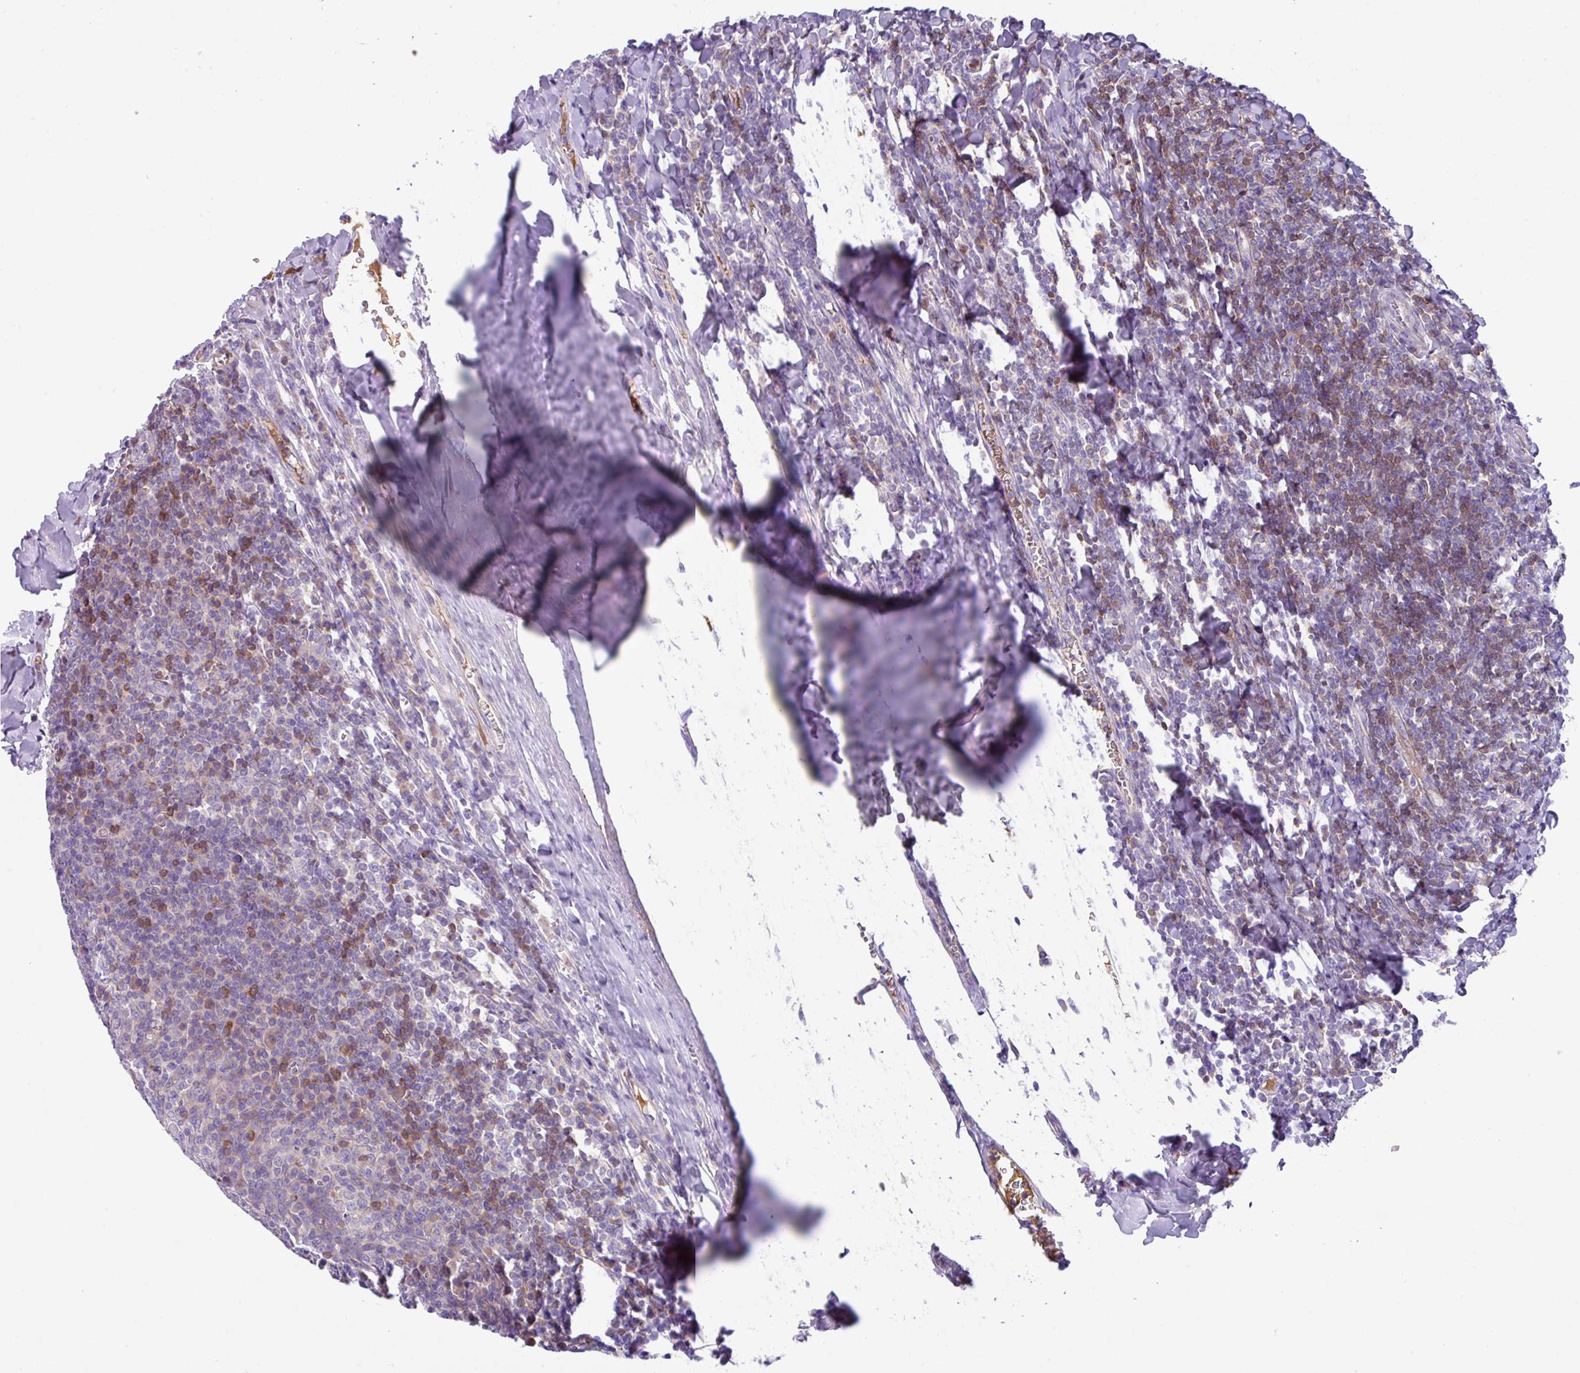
{"staining": {"intensity": "moderate", "quantity": "<25%", "location": "cytoplasmic/membranous"}, "tissue": "tonsil", "cell_type": "Germinal center cells", "image_type": "normal", "snomed": [{"axis": "morphology", "description": "Normal tissue, NOS"}, {"axis": "topography", "description": "Tonsil"}], "caption": "Benign tonsil exhibits moderate cytoplasmic/membranous positivity in about <25% of germinal center cells, visualized by immunohistochemistry.", "gene": "DNAL1", "patient": {"sex": "male", "age": 27}}